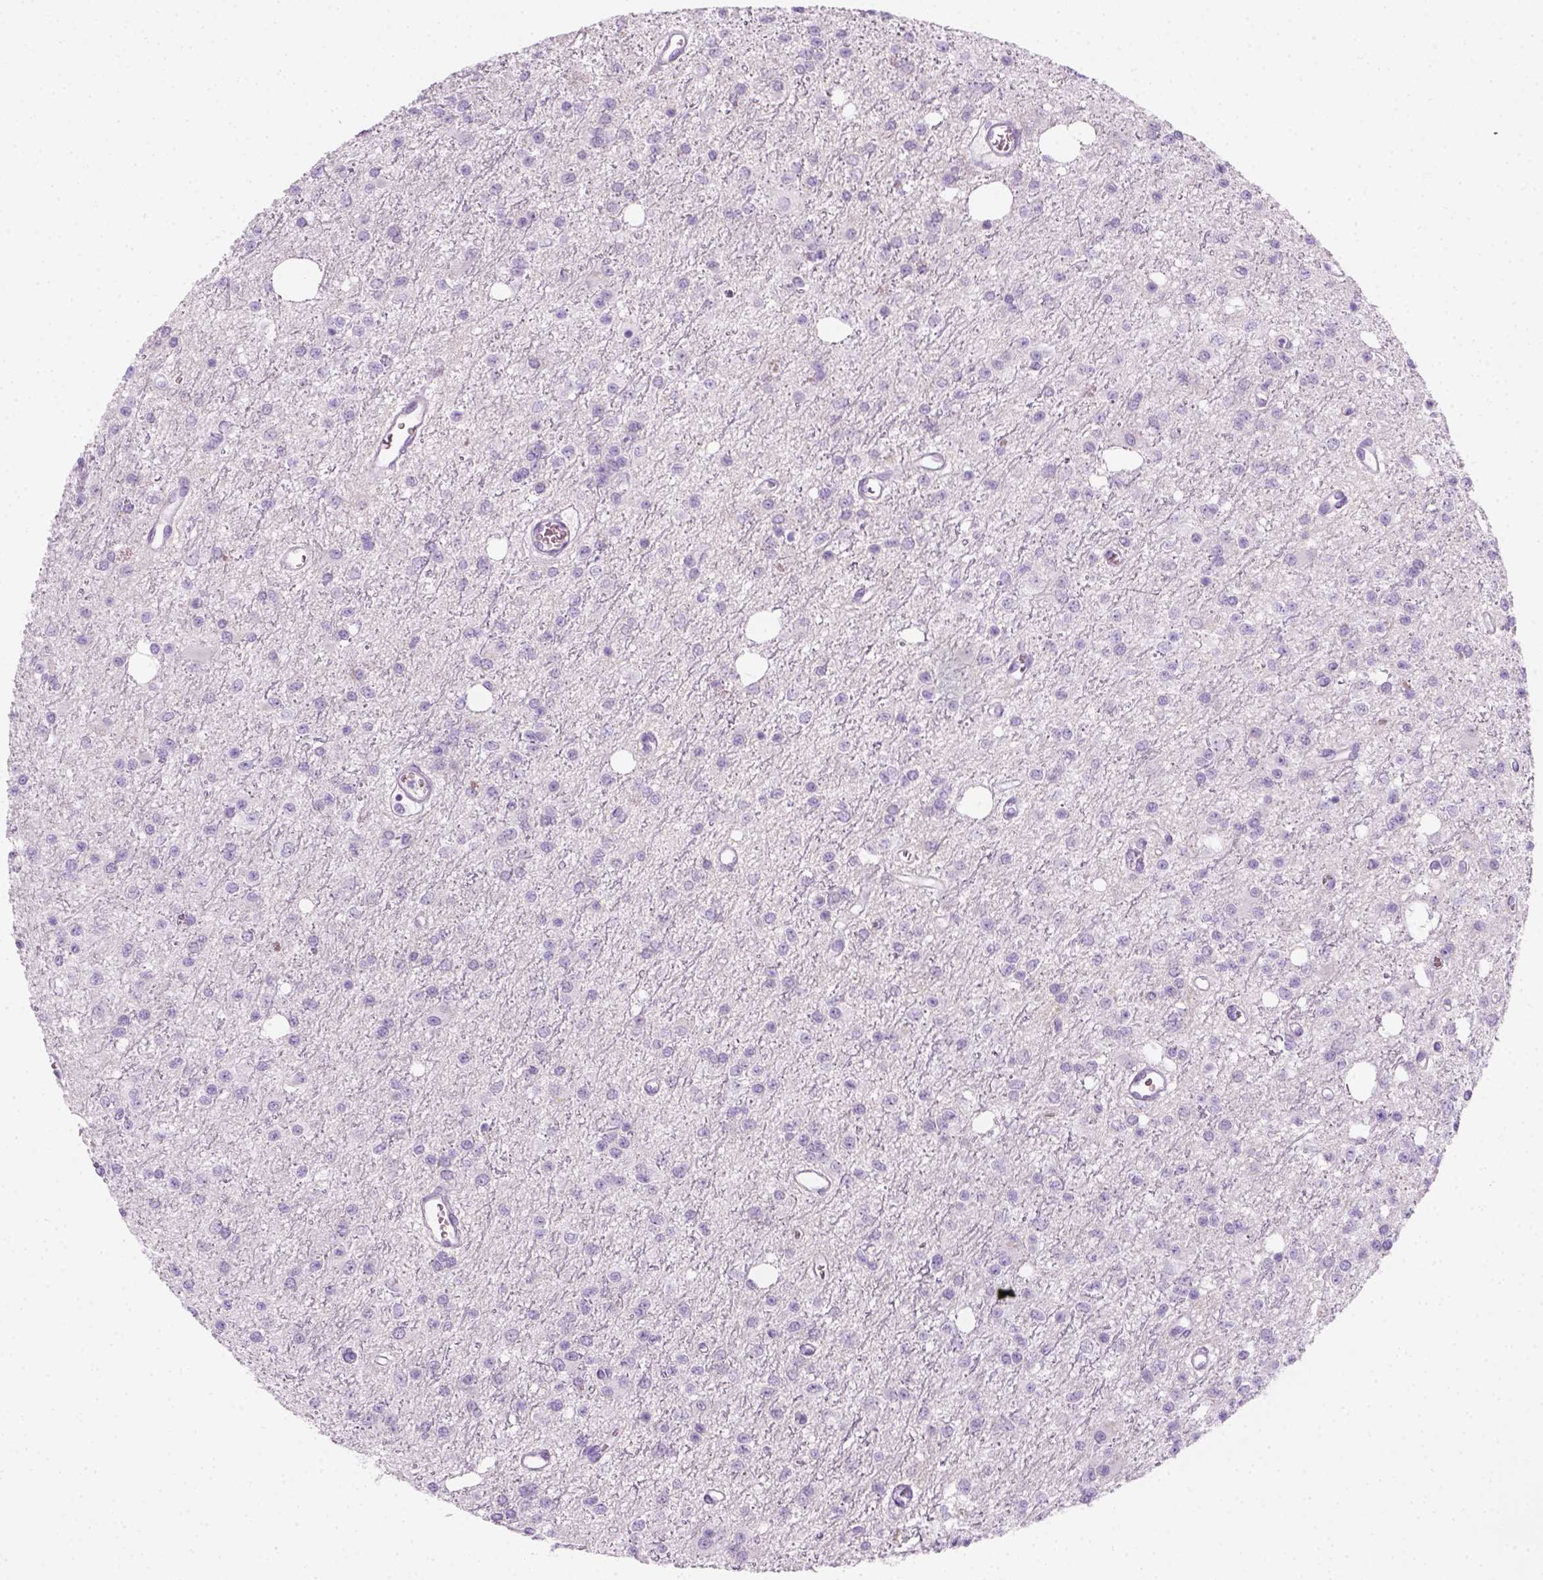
{"staining": {"intensity": "negative", "quantity": "none", "location": "none"}, "tissue": "glioma", "cell_type": "Tumor cells", "image_type": "cancer", "snomed": [{"axis": "morphology", "description": "Glioma, malignant, Low grade"}, {"axis": "topography", "description": "Brain"}], "caption": "Immunohistochemistry micrograph of human malignant glioma (low-grade) stained for a protein (brown), which demonstrates no positivity in tumor cells. (DAB (3,3'-diaminobenzidine) immunohistochemistry, high magnification).", "gene": "AQP3", "patient": {"sex": "female", "age": 45}}